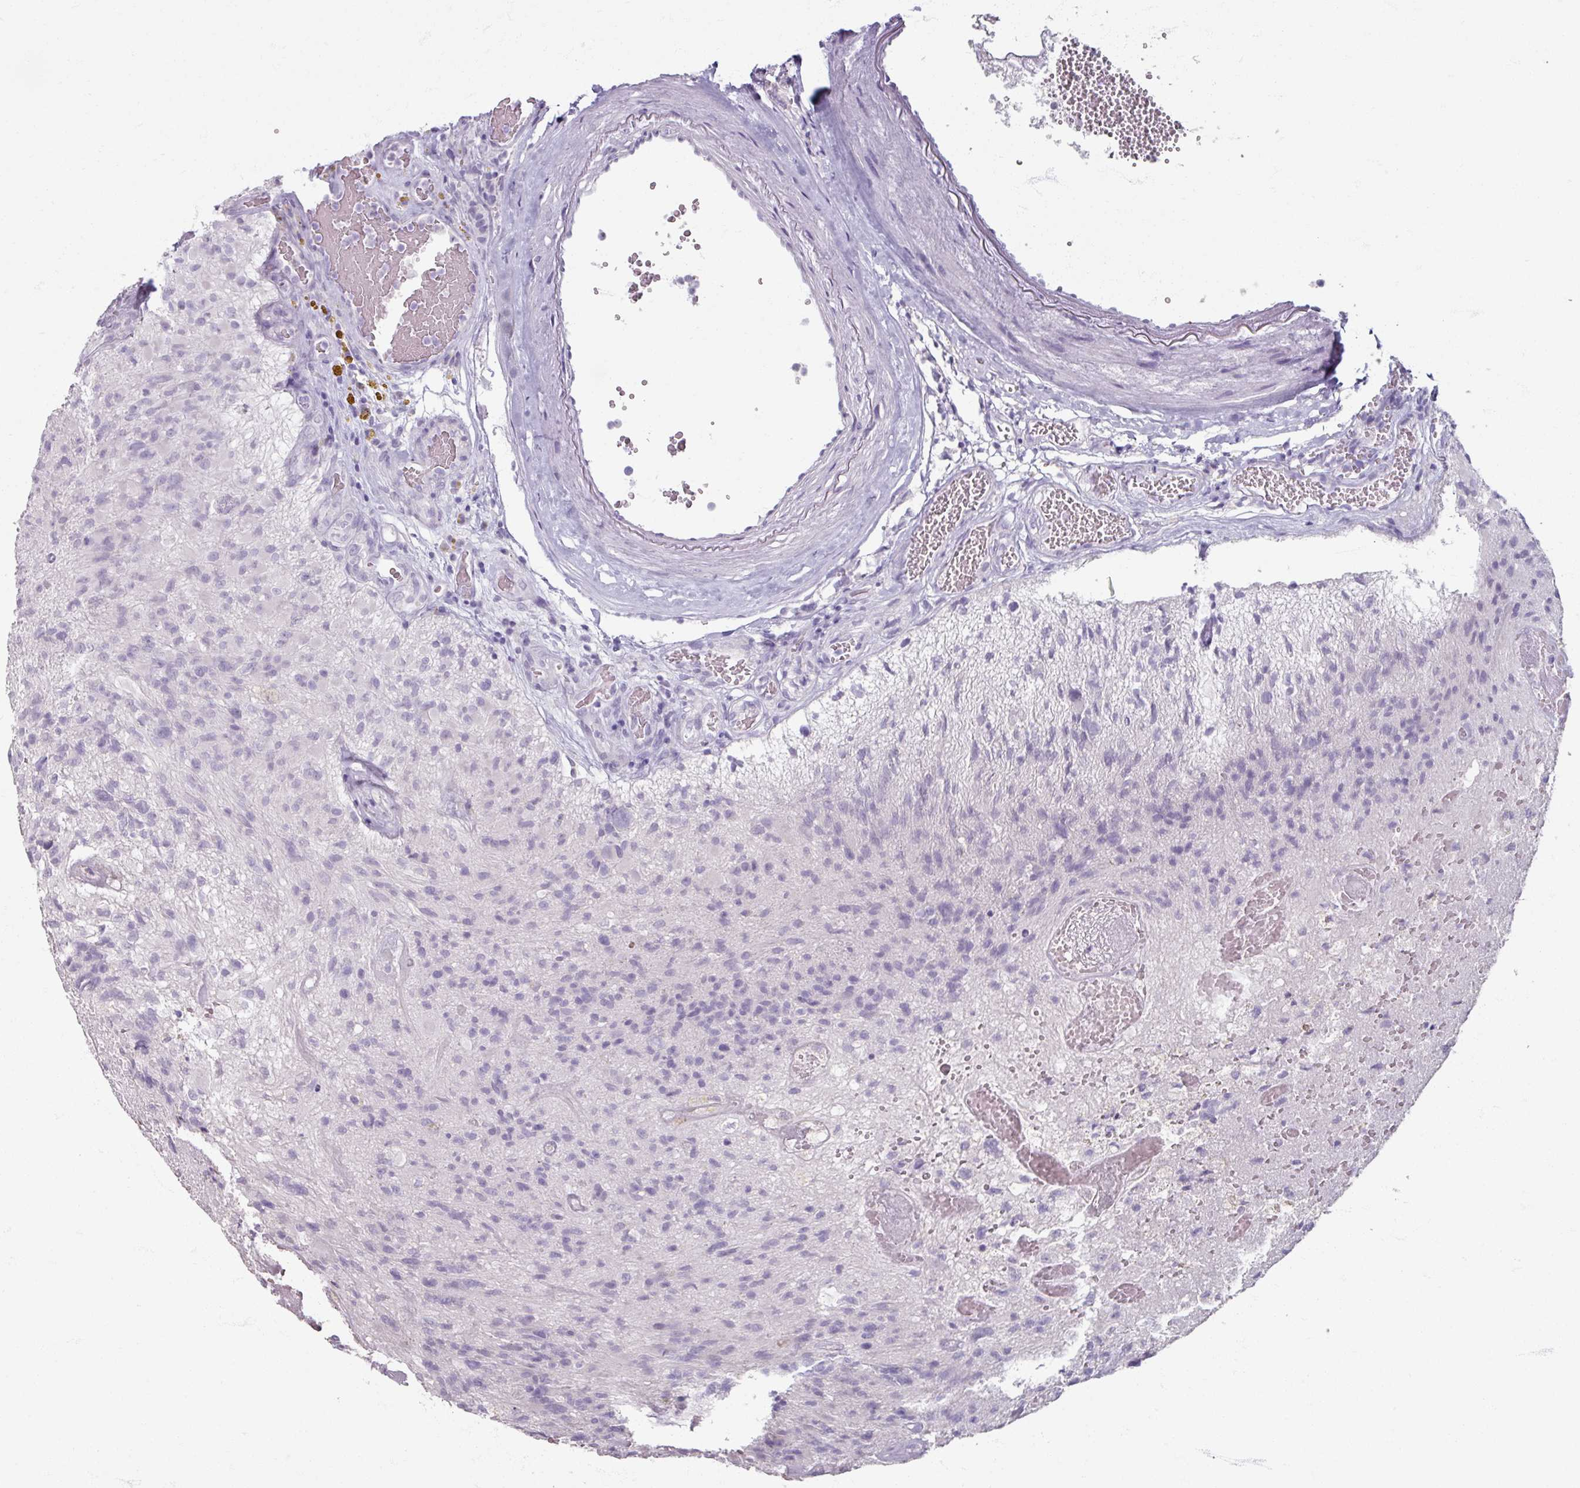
{"staining": {"intensity": "negative", "quantity": "none", "location": "none"}, "tissue": "glioma", "cell_type": "Tumor cells", "image_type": "cancer", "snomed": [{"axis": "morphology", "description": "Glioma, malignant, High grade"}, {"axis": "topography", "description": "Brain"}], "caption": "A high-resolution image shows IHC staining of glioma, which reveals no significant expression in tumor cells.", "gene": "TG", "patient": {"sex": "male", "age": 76}}